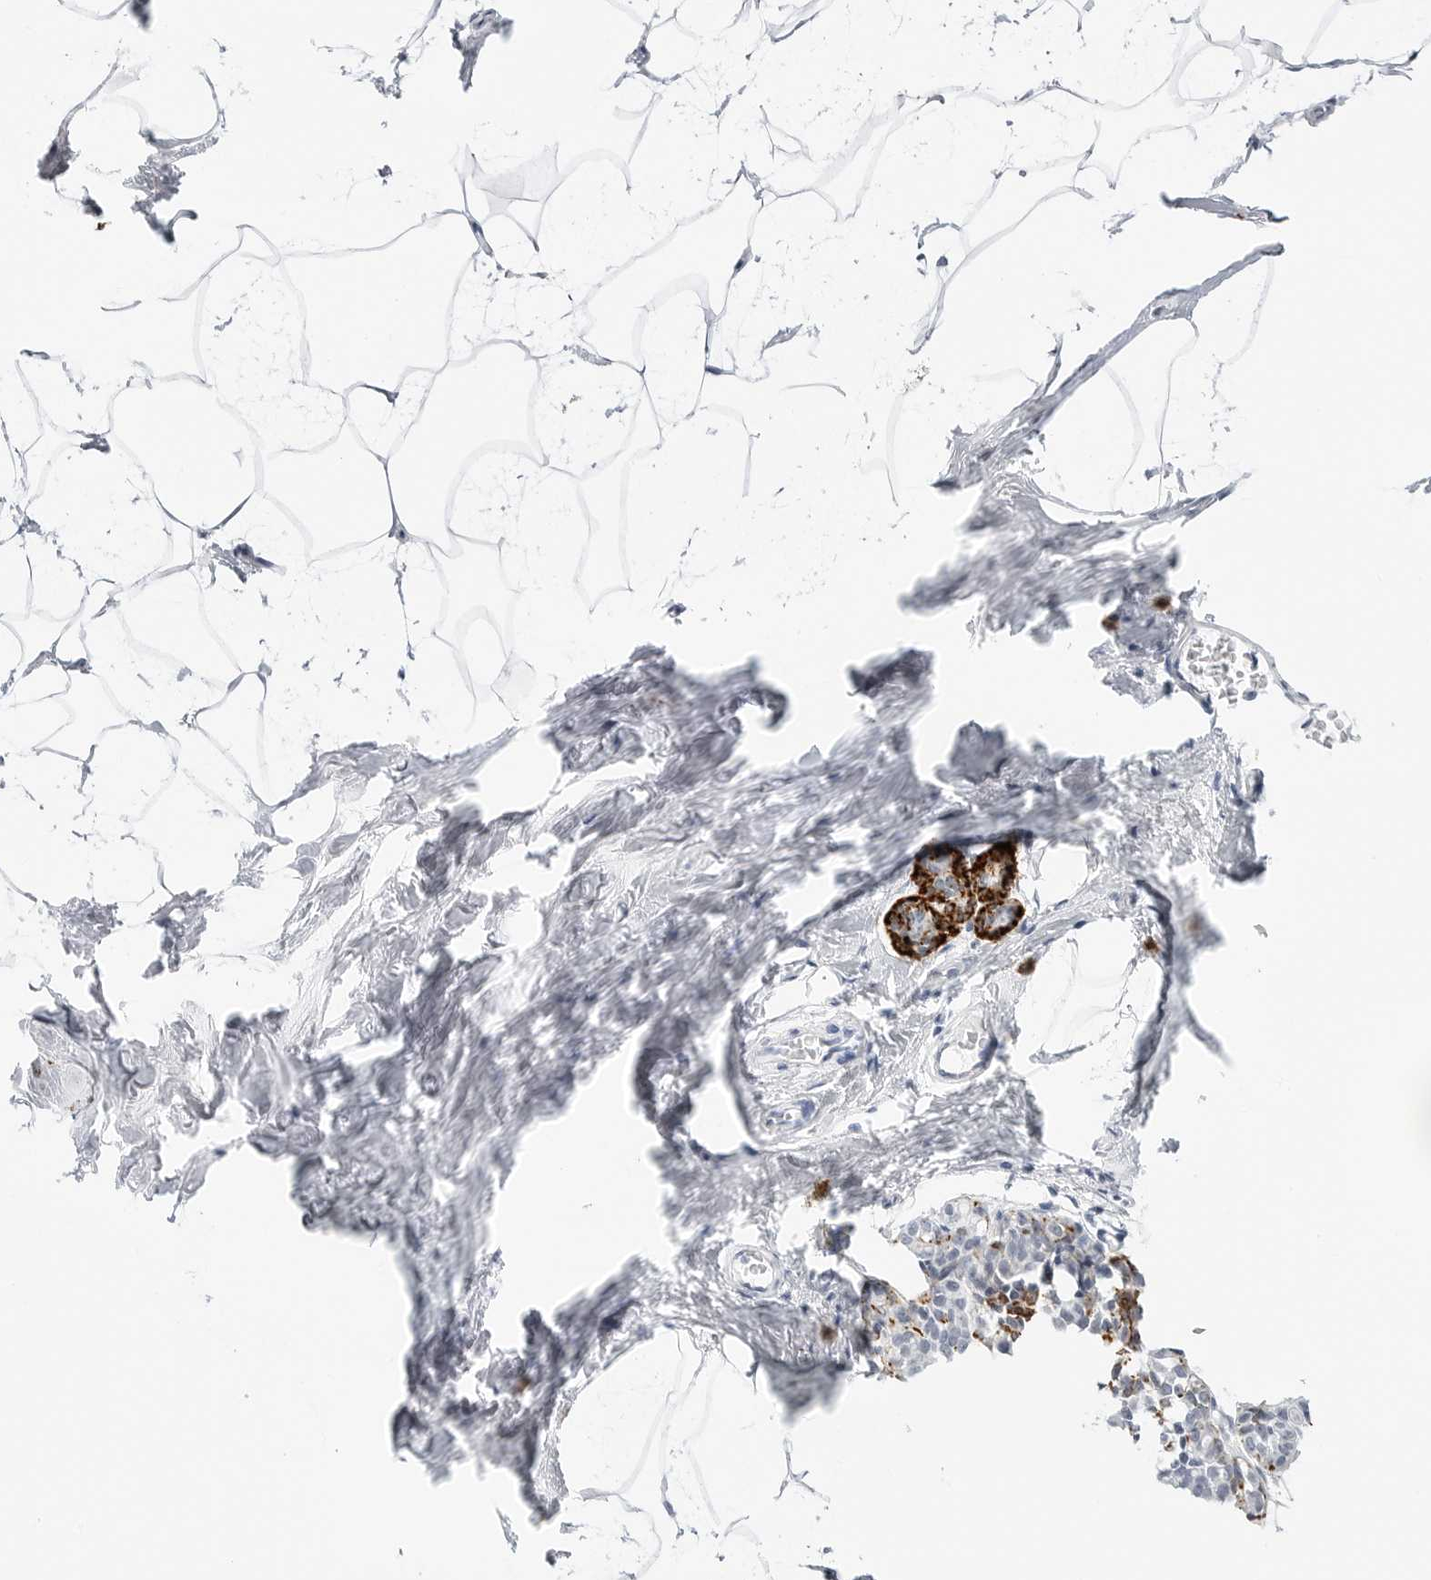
{"staining": {"intensity": "negative", "quantity": "none", "location": "none"}, "tissue": "breast", "cell_type": "Adipocytes", "image_type": "normal", "snomed": [{"axis": "morphology", "description": "Normal tissue, NOS"}, {"axis": "morphology", "description": "Lobular carcinoma"}, {"axis": "topography", "description": "Breast"}], "caption": "This is an immunohistochemistry (IHC) photomicrograph of normal human breast. There is no staining in adipocytes.", "gene": "HSPB7", "patient": {"sex": "female", "age": 62}}